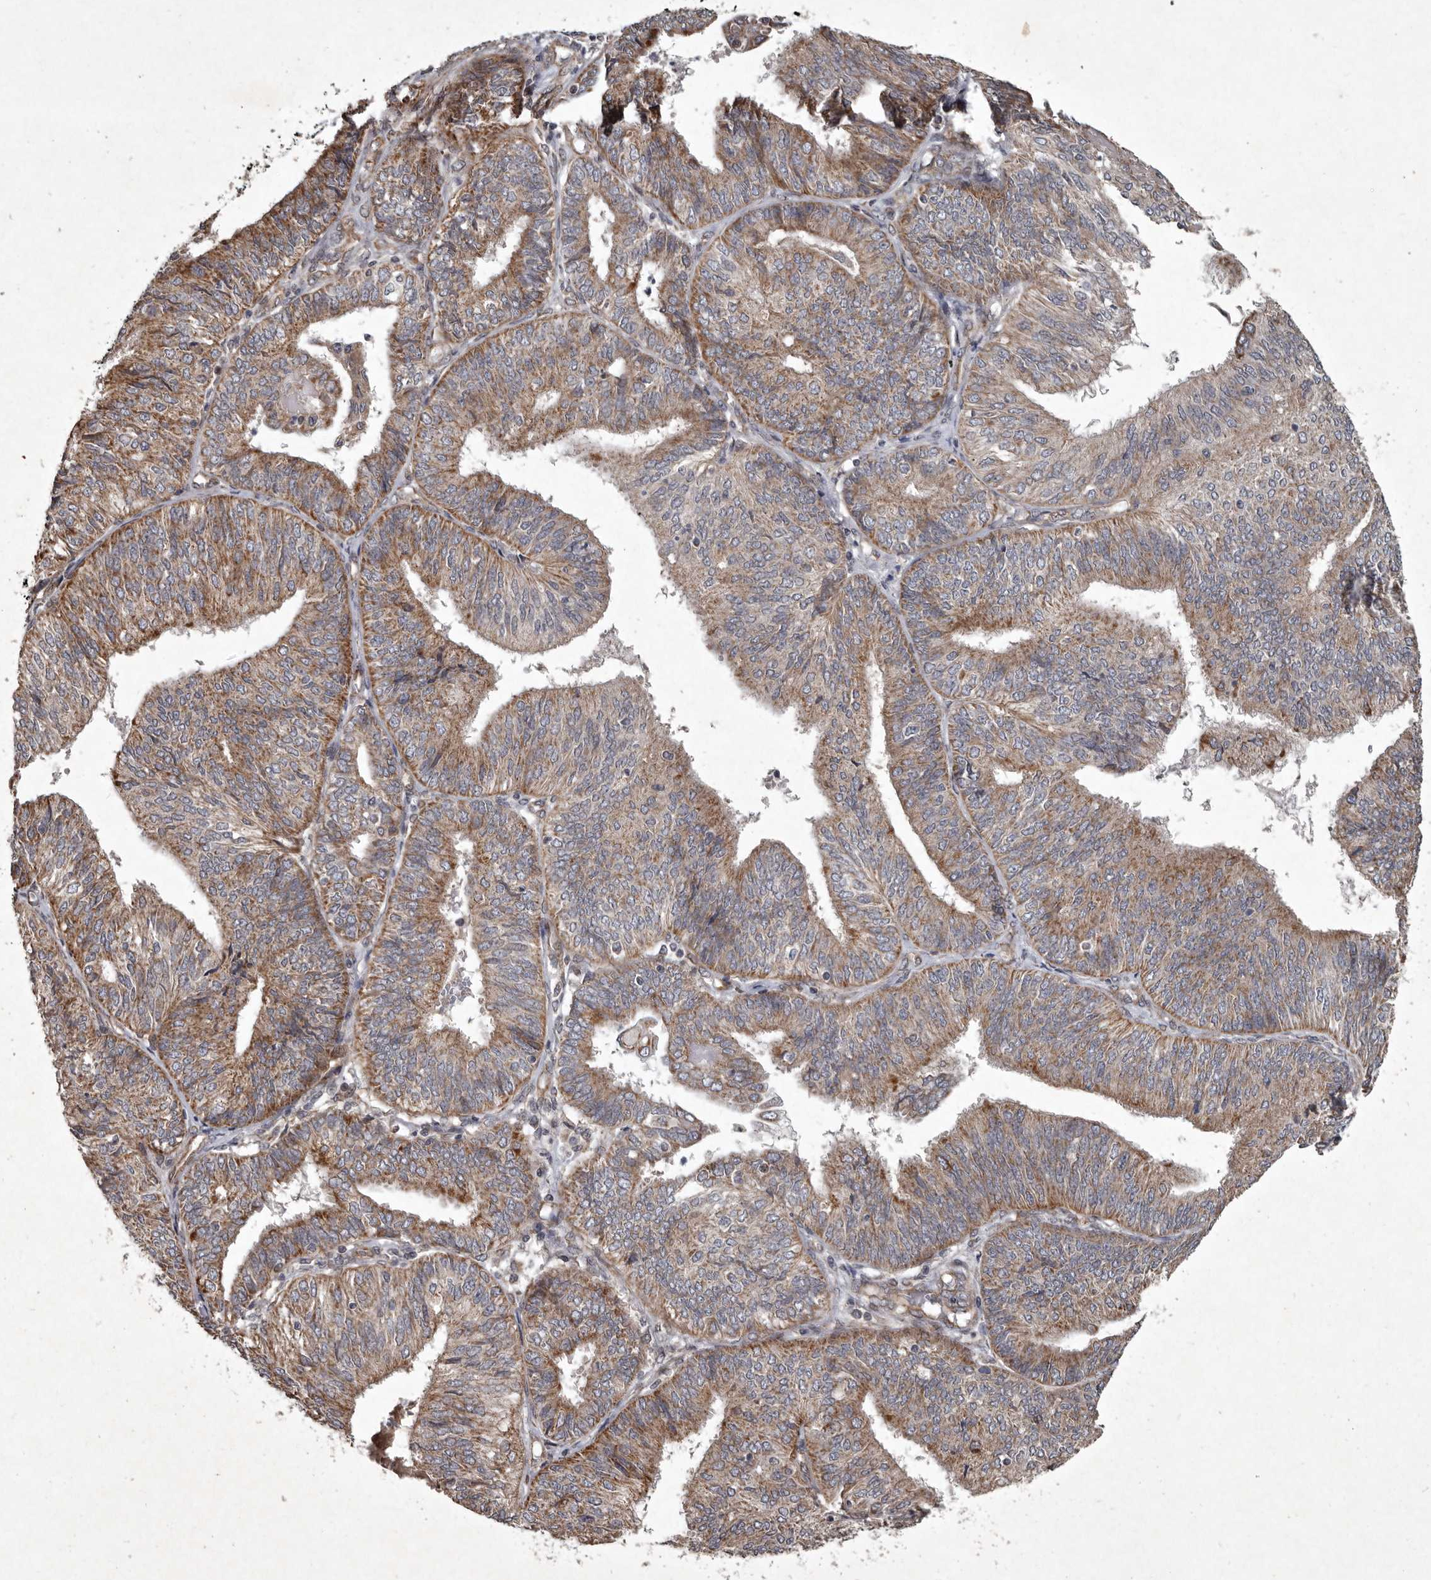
{"staining": {"intensity": "moderate", "quantity": ">75%", "location": "cytoplasmic/membranous"}, "tissue": "endometrial cancer", "cell_type": "Tumor cells", "image_type": "cancer", "snomed": [{"axis": "morphology", "description": "Adenocarcinoma, NOS"}, {"axis": "topography", "description": "Endometrium"}], "caption": "Immunohistochemical staining of human endometrial adenocarcinoma exhibits moderate cytoplasmic/membranous protein staining in approximately >75% of tumor cells. Nuclei are stained in blue.", "gene": "MRPS15", "patient": {"sex": "female", "age": 58}}